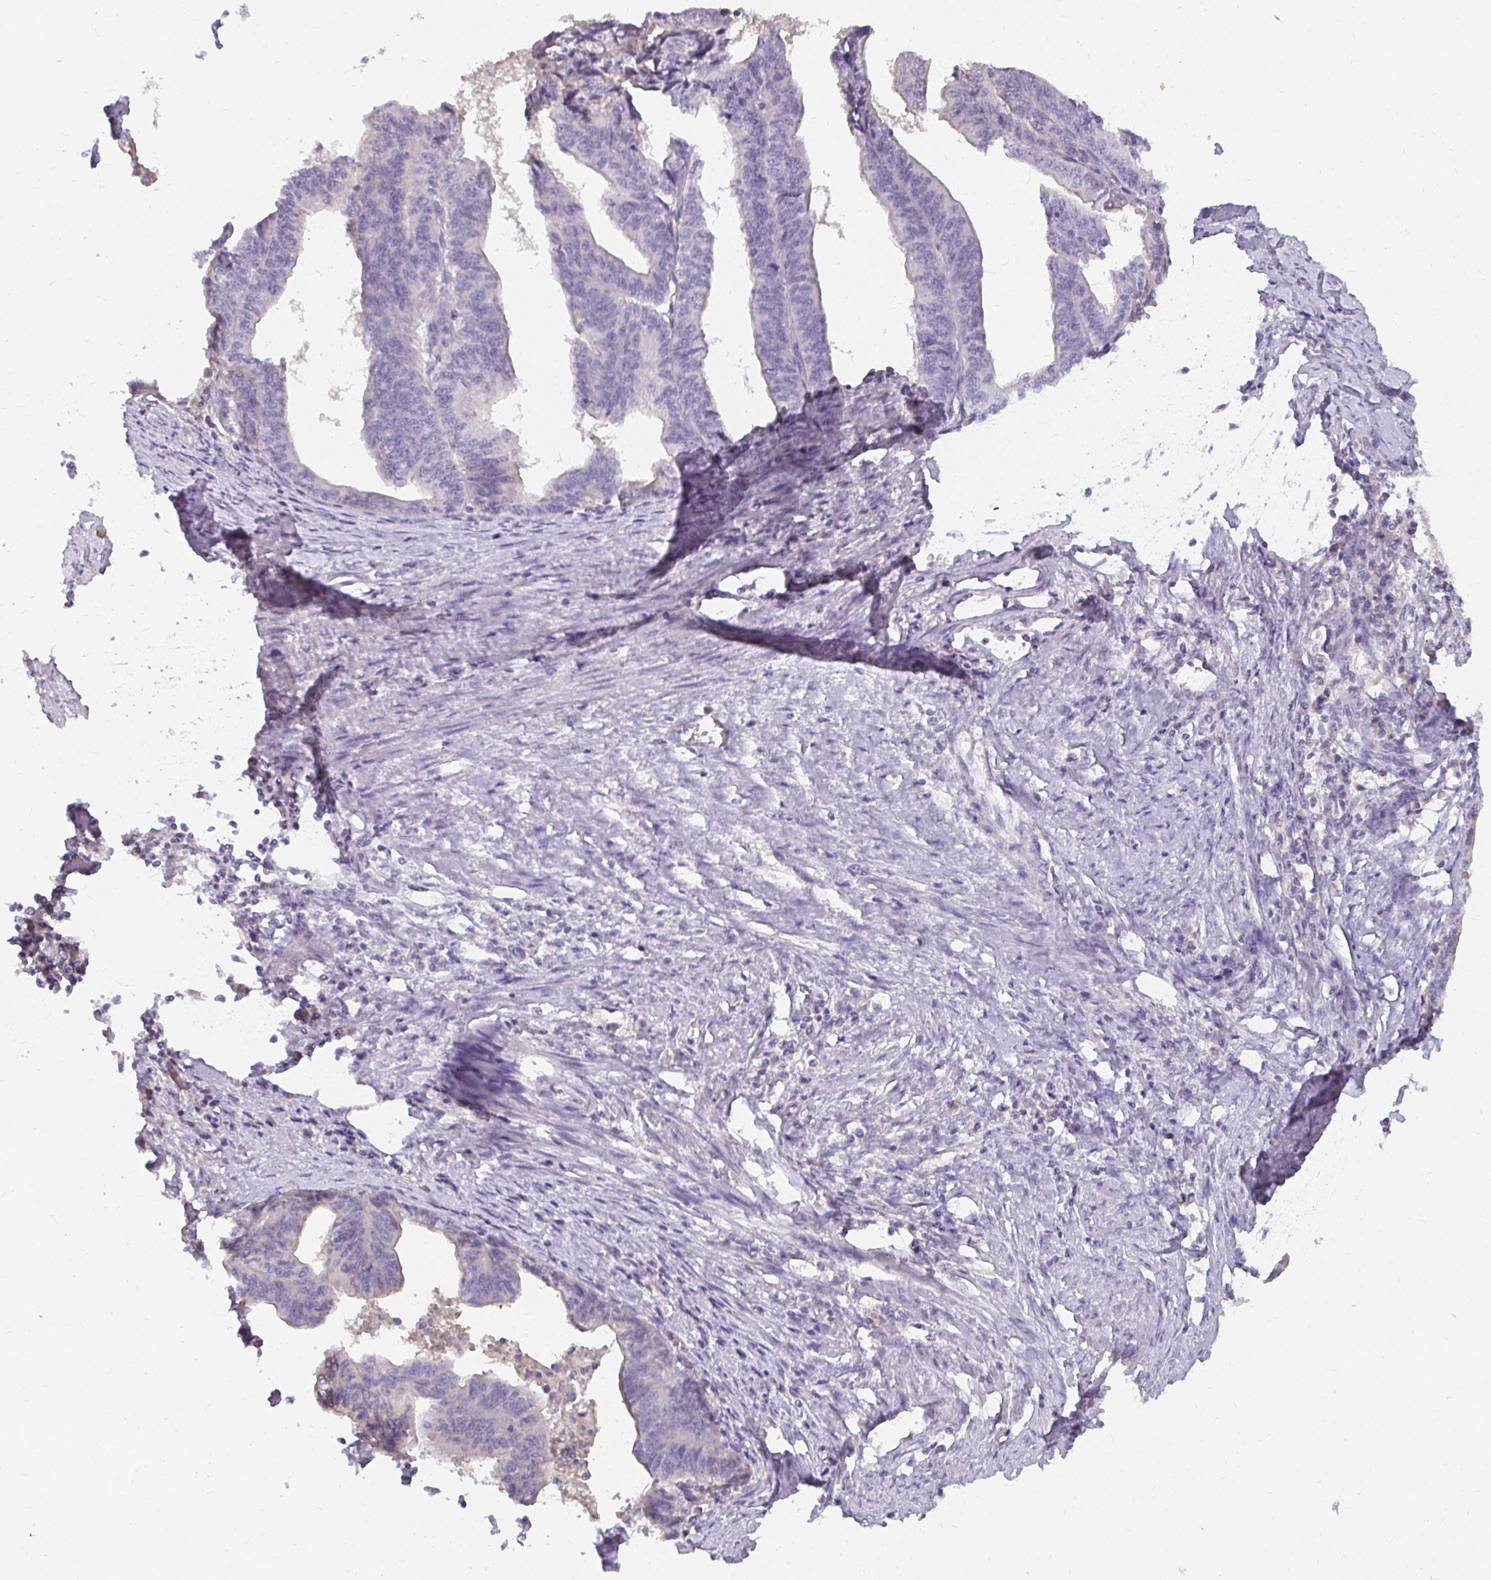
{"staining": {"intensity": "negative", "quantity": "none", "location": "none"}, "tissue": "endometrial cancer", "cell_type": "Tumor cells", "image_type": "cancer", "snomed": [{"axis": "morphology", "description": "Adenocarcinoma, NOS"}, {"axis": "topography", "description": "Endometrium"}], "caption": "The histopathology image reveals no significant positivity in tumor cells of endometrial cancer (adenocarcinoma). Brightfield microscopy of immunohistochemistry stained with DAB (brown) and hematoxylin (blue), captured at high magnification.", "gene": "LOXL4", "patient": {"sex": "female", "age": 65}}